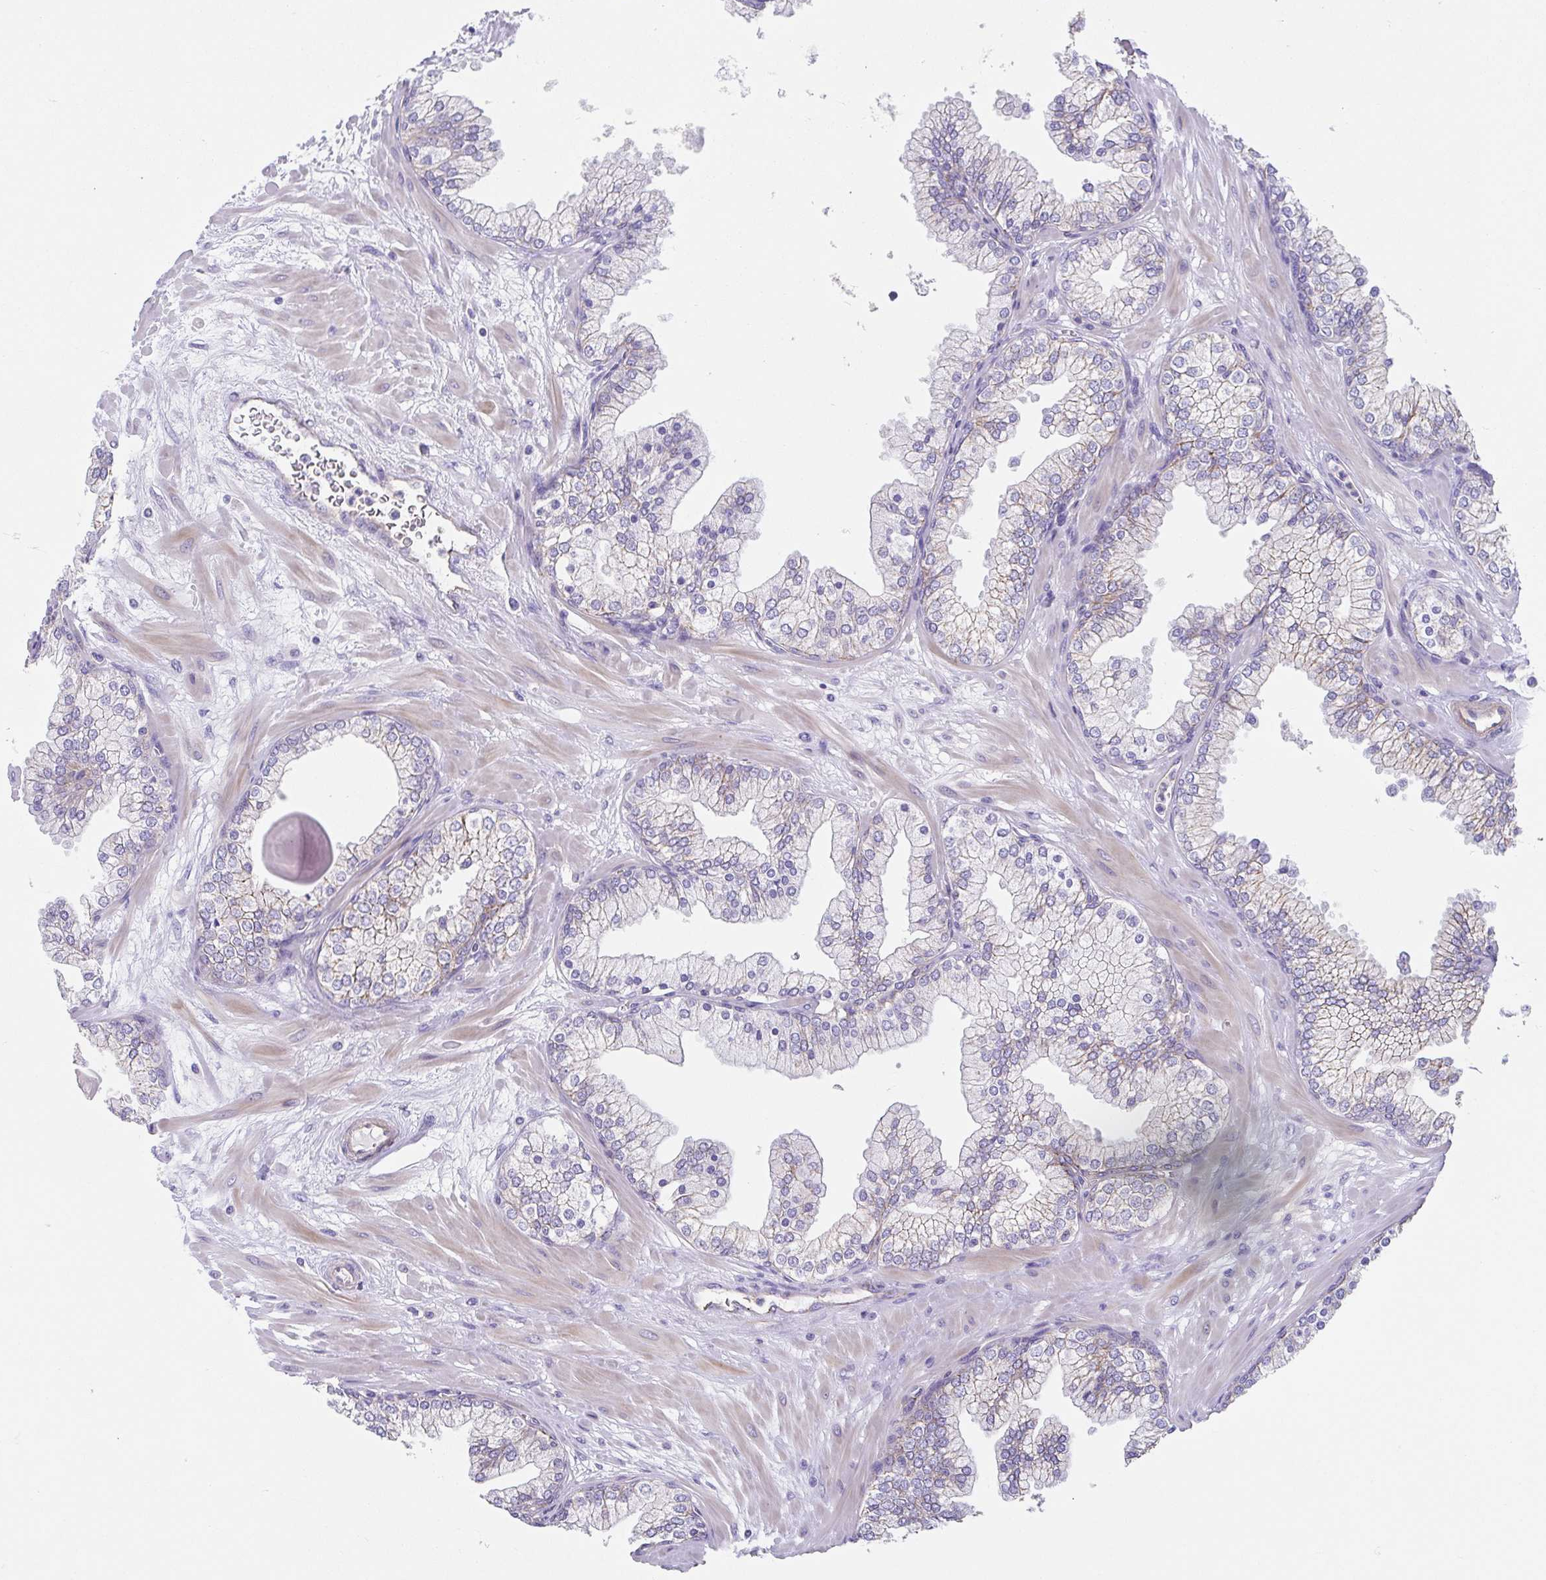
{"staining": {"intensity": "weak", "quantity": "<25%", "location": "cytoplasmic/membranous"}, "tissue": "prostate", "cell_type": "Glandular cells", "image_type": "normal", "snomed": [{"axis": "morphology", "description": "Normal tissue, NOS"}, {"axis": "topography", "description": "Prostate"}, {"axis": "topography", "description": "Peripheral nerve tissue"}], "caption": "This image is of unremarkable prostate stained with immunohistochemistry (IHC) to label a protein in brown with the nuclei are counter-stained blue. There is no expression in glandular cells.", "gene": "TRAM2", "patient": {"sex": "male", "age": 61}}